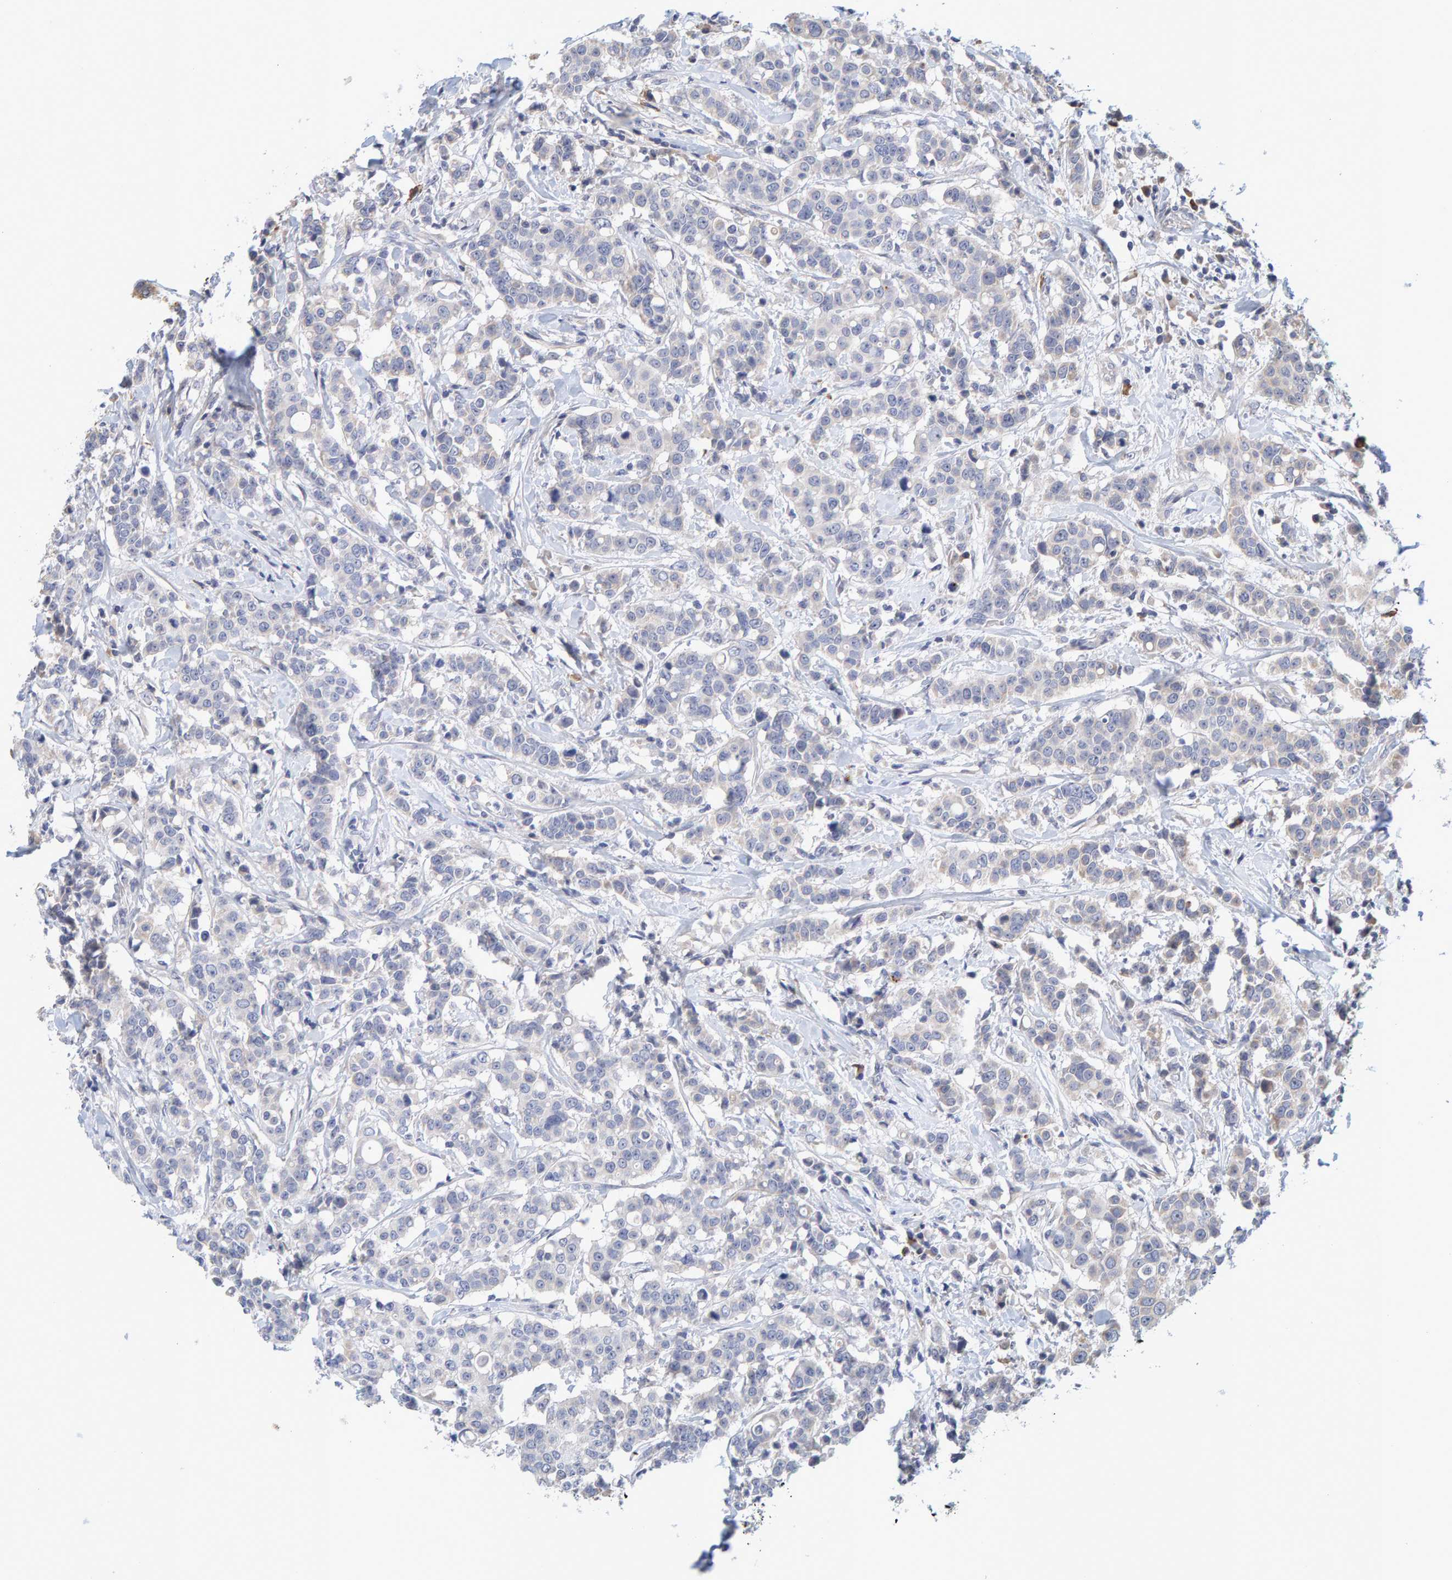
{"staining": {"intensity": "negative", "quantity": "none", "location": "none"}, "tissue": "breast cancer", "cell_type": "Tumor cells", "image_type": "cancer", "snomed": [{"axis": "morphology", "description": "Duct carcinoma"}, {"axis": "topography", "description": "Breast"}], "caption": "A histopathology image of human breast cancer (invasive ductal carcinoma) is negative for staining in tumor cells. (DAB immunohistochemistry, high magnification).", "gene": "ZNF77", "patient": {"sex": "female", "age": 27}}